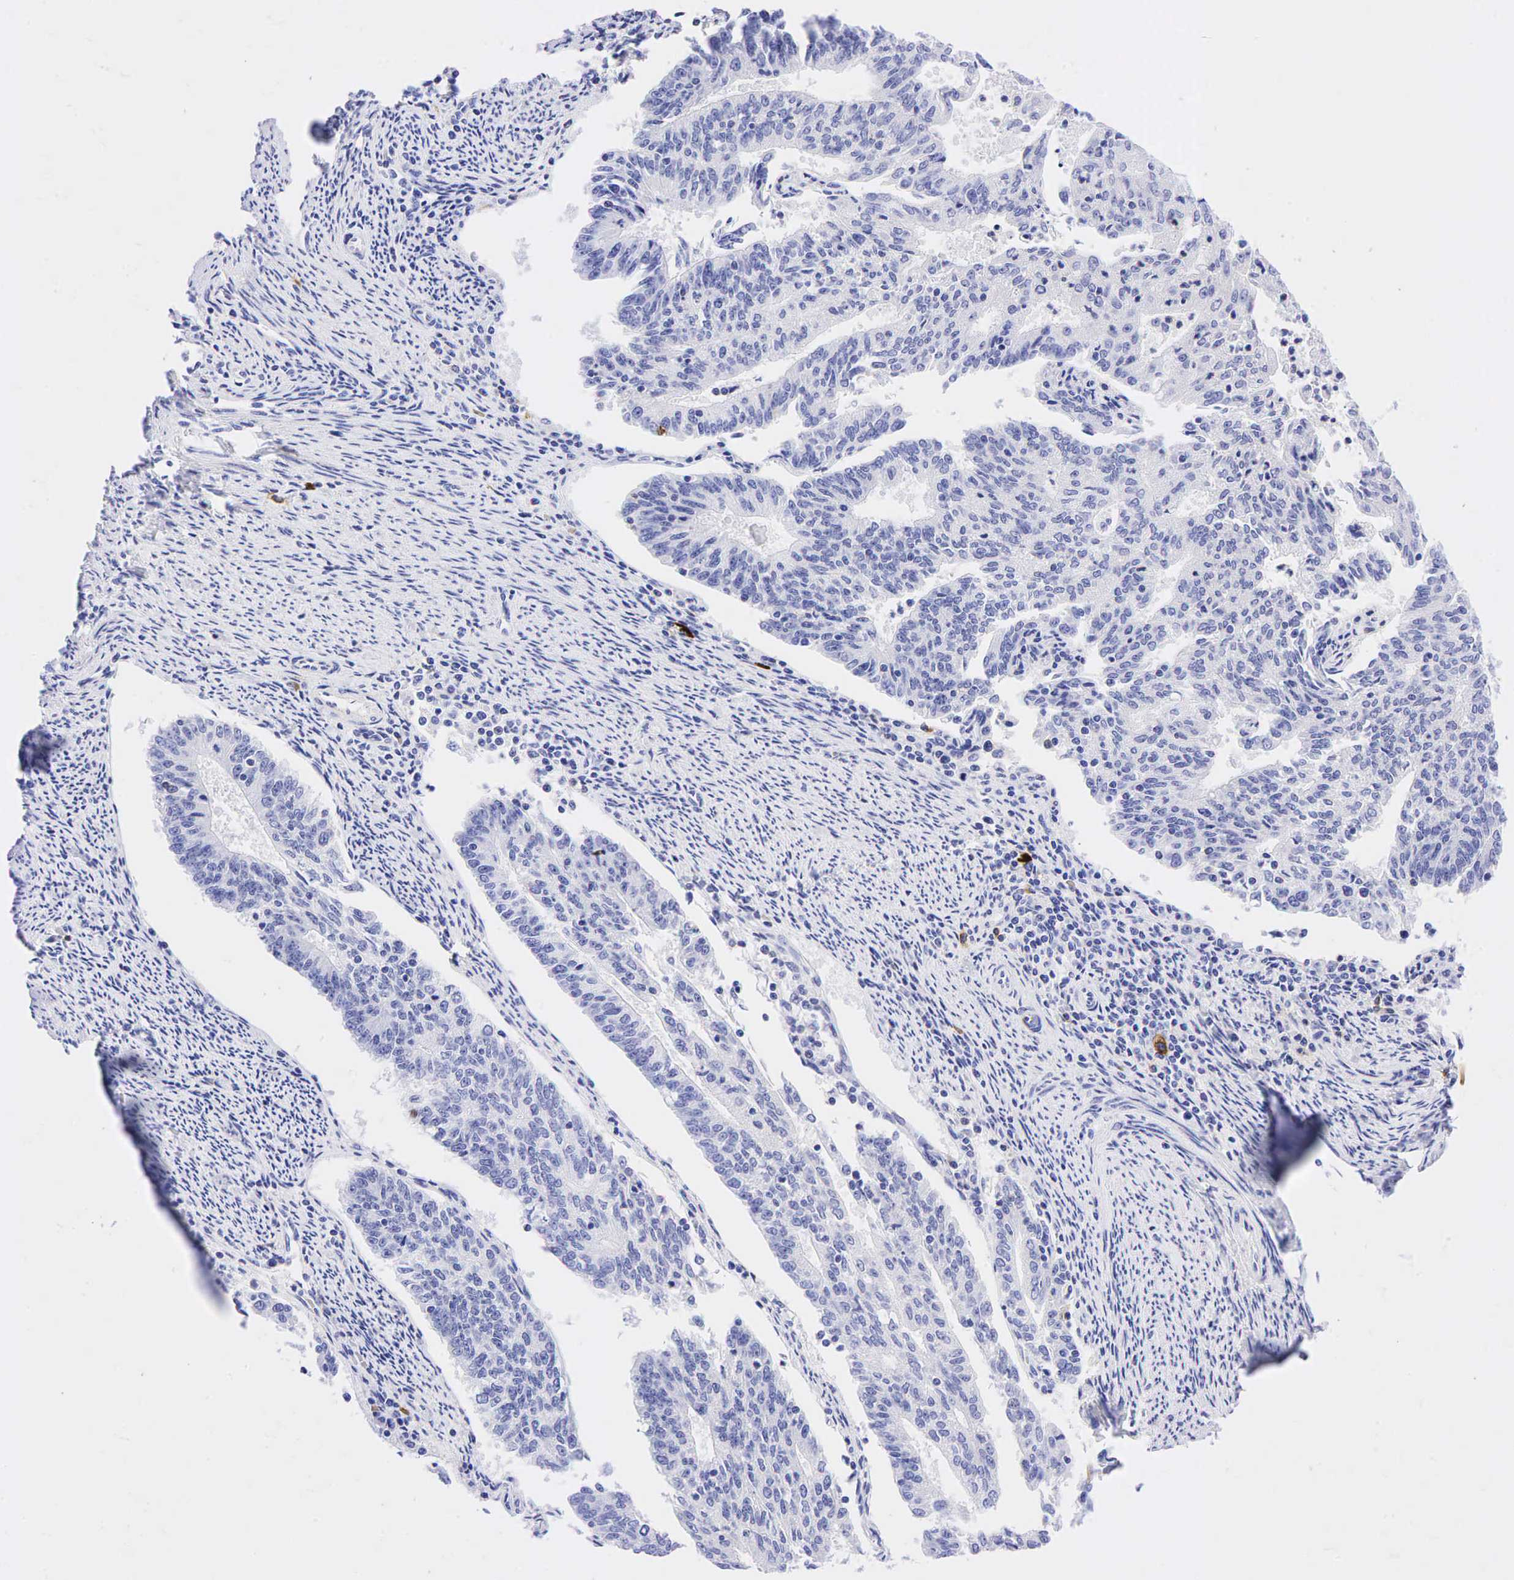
{"staining": {"intensity": "negative", "quantity": "none", "location": "none"}, "tissue": "endometrial cancer", "cell_type": "Tumor cells", "image_type": "cancer", "snomed": [{"axis": "morphology", "description": "Adenocarcinoma, NOS"}, {"axis": "topography", "description": "Endometrium"}], "caption": "Immunohistochemistry (IHC) image of endometrial adenocarcinoma stained for a protein (brown), which displays no expression in tumor cells.", "gene": "TNFRSF8", "patient": {"sex": "female", "age": 56}}